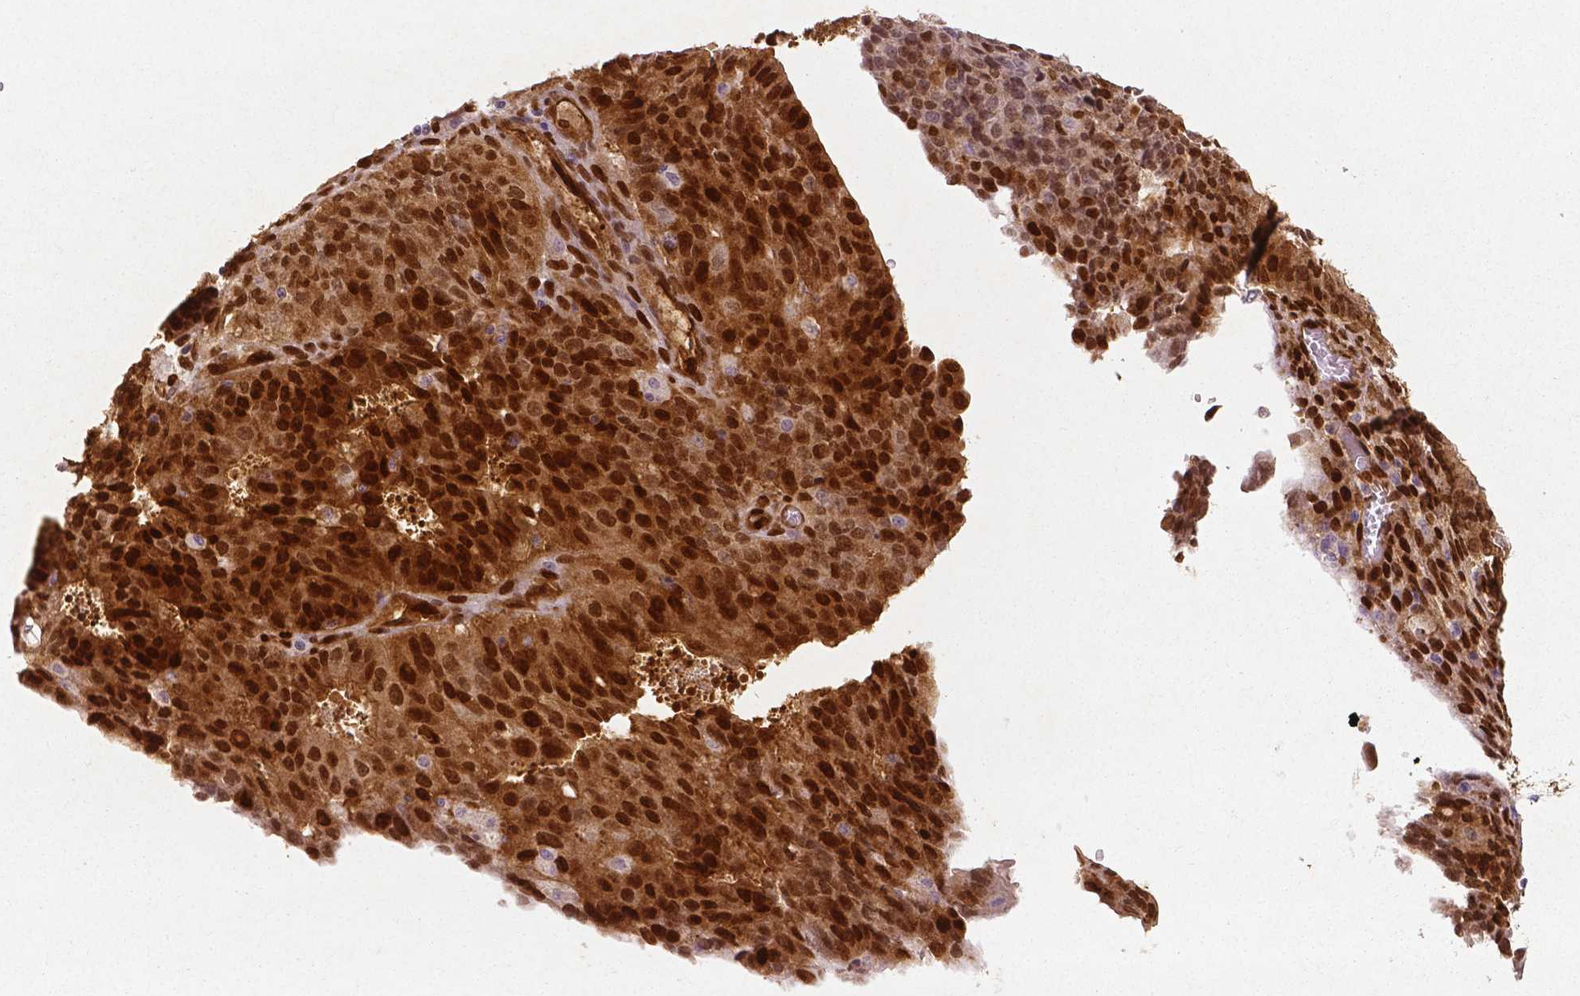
{"staining": {"intensity": "moderate", "quantity": ">75%", "location": "cytoplasmic/membranous,nuclear"}, "tissue": "ovarian cancer", "cell_type": "Tumor cells", "image_type": "cancer", "snomed": [{"axis": "morphology", "description": "Carcinoma, endometroid"}, {"axis": "topography", "description": "Ovary"}], "caption": "Immunohistochemistry (IHC) (DAB) staining of human ovarian cancer shows moderate cytoplasmic/membranous and nuclear protein expression in approximately >75% of tumor cells.", "gene": "WWTR1", "patient": {"sex": "female", "age": 42}}